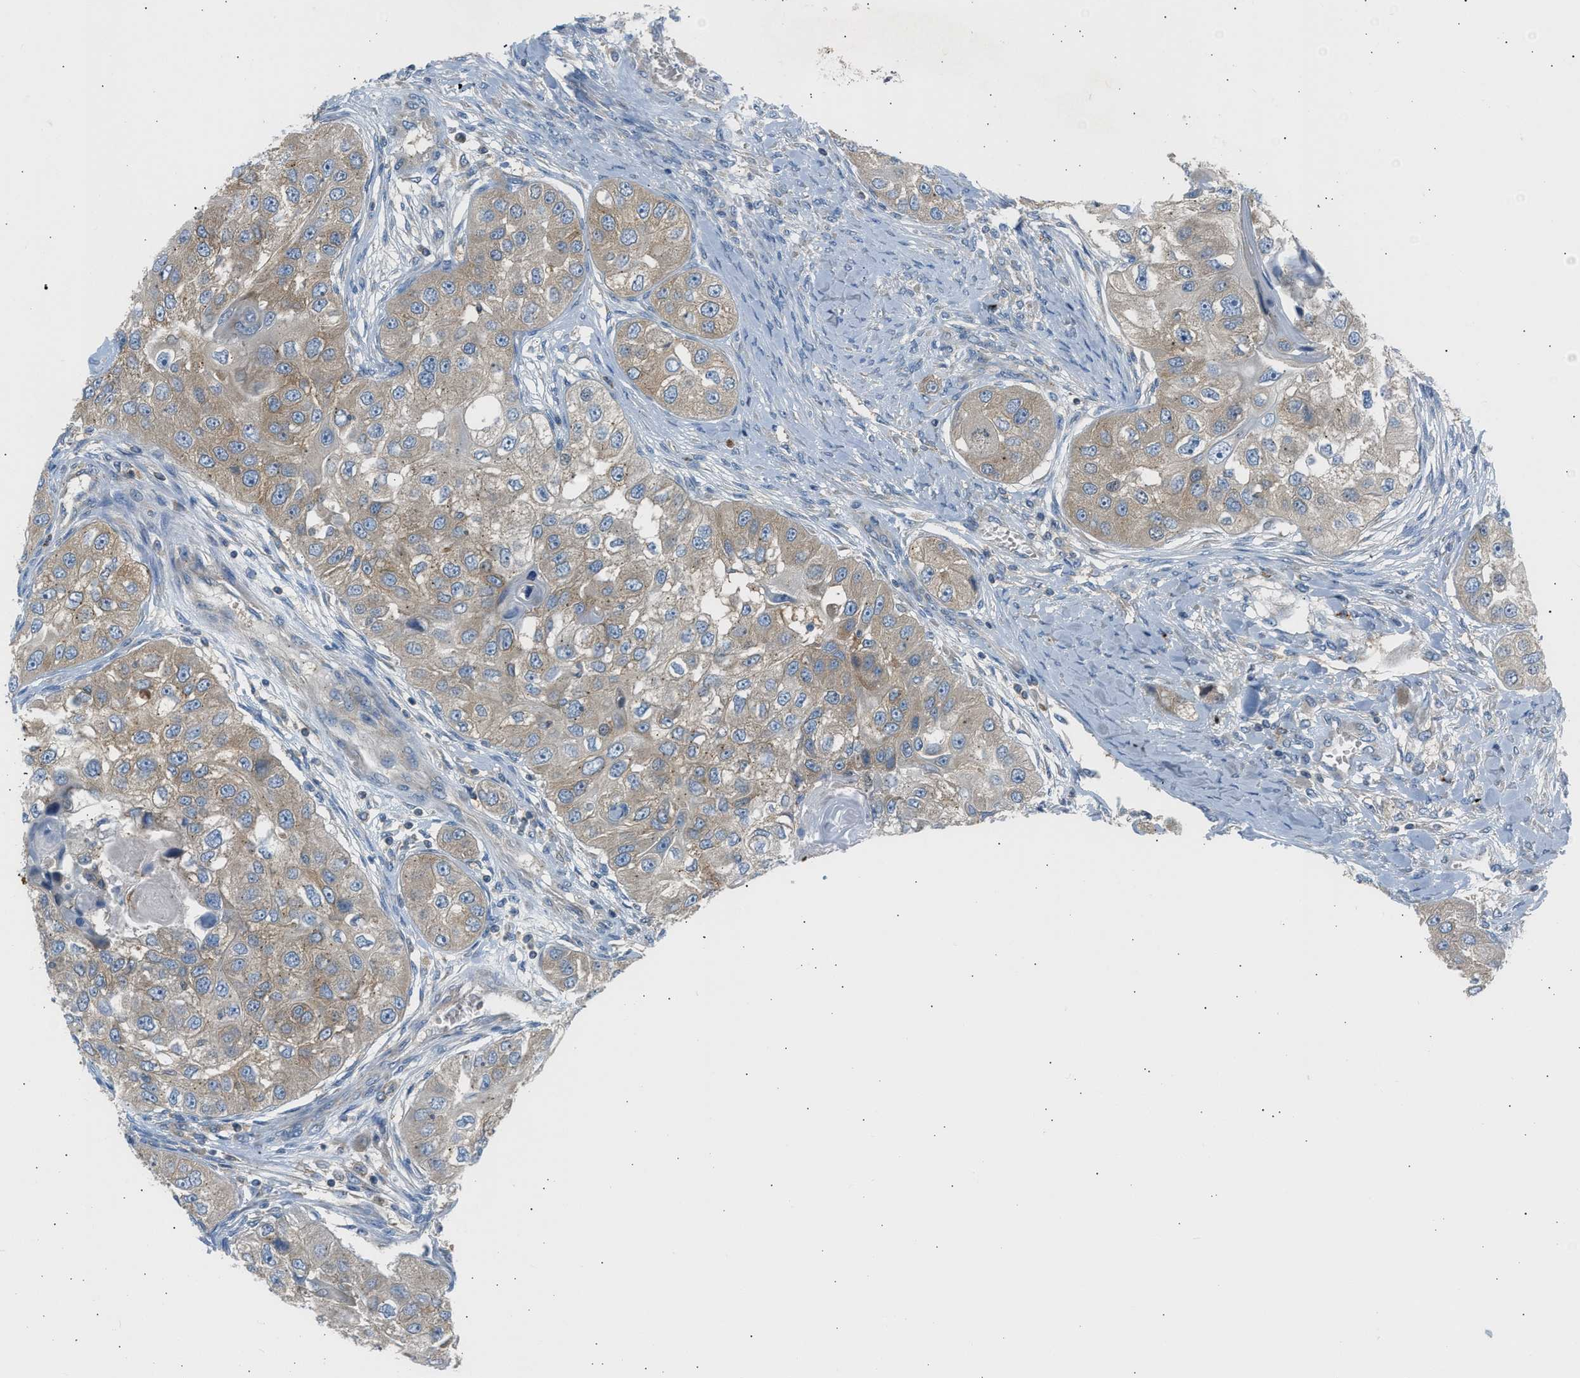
{"staining": {"intensity": "weak", "quantity": ">75%", "location": "cytoplasmic/membranous"}, "tissue": "head and neck cancer", "cell_type": "Tumor cells", "image_type": "cancer", "snomed": [{"axis": "morphology", "description": "Normal tissue, NOS"}, {"axis": "morphology", "description": "Squamous cell carcinoma, NOS"}, {"axis": "topography", "description": "Skeletal muscle"}, {"axis": "topography", "description": "Head-Neck"}], "caption": "Weak cytoplasmic/membranous protein expression is present in approximately >75% of tumor cells in head and neck cancer.", "gene": "TRIM50", "patient": {"sex": "male", "age": 51}}